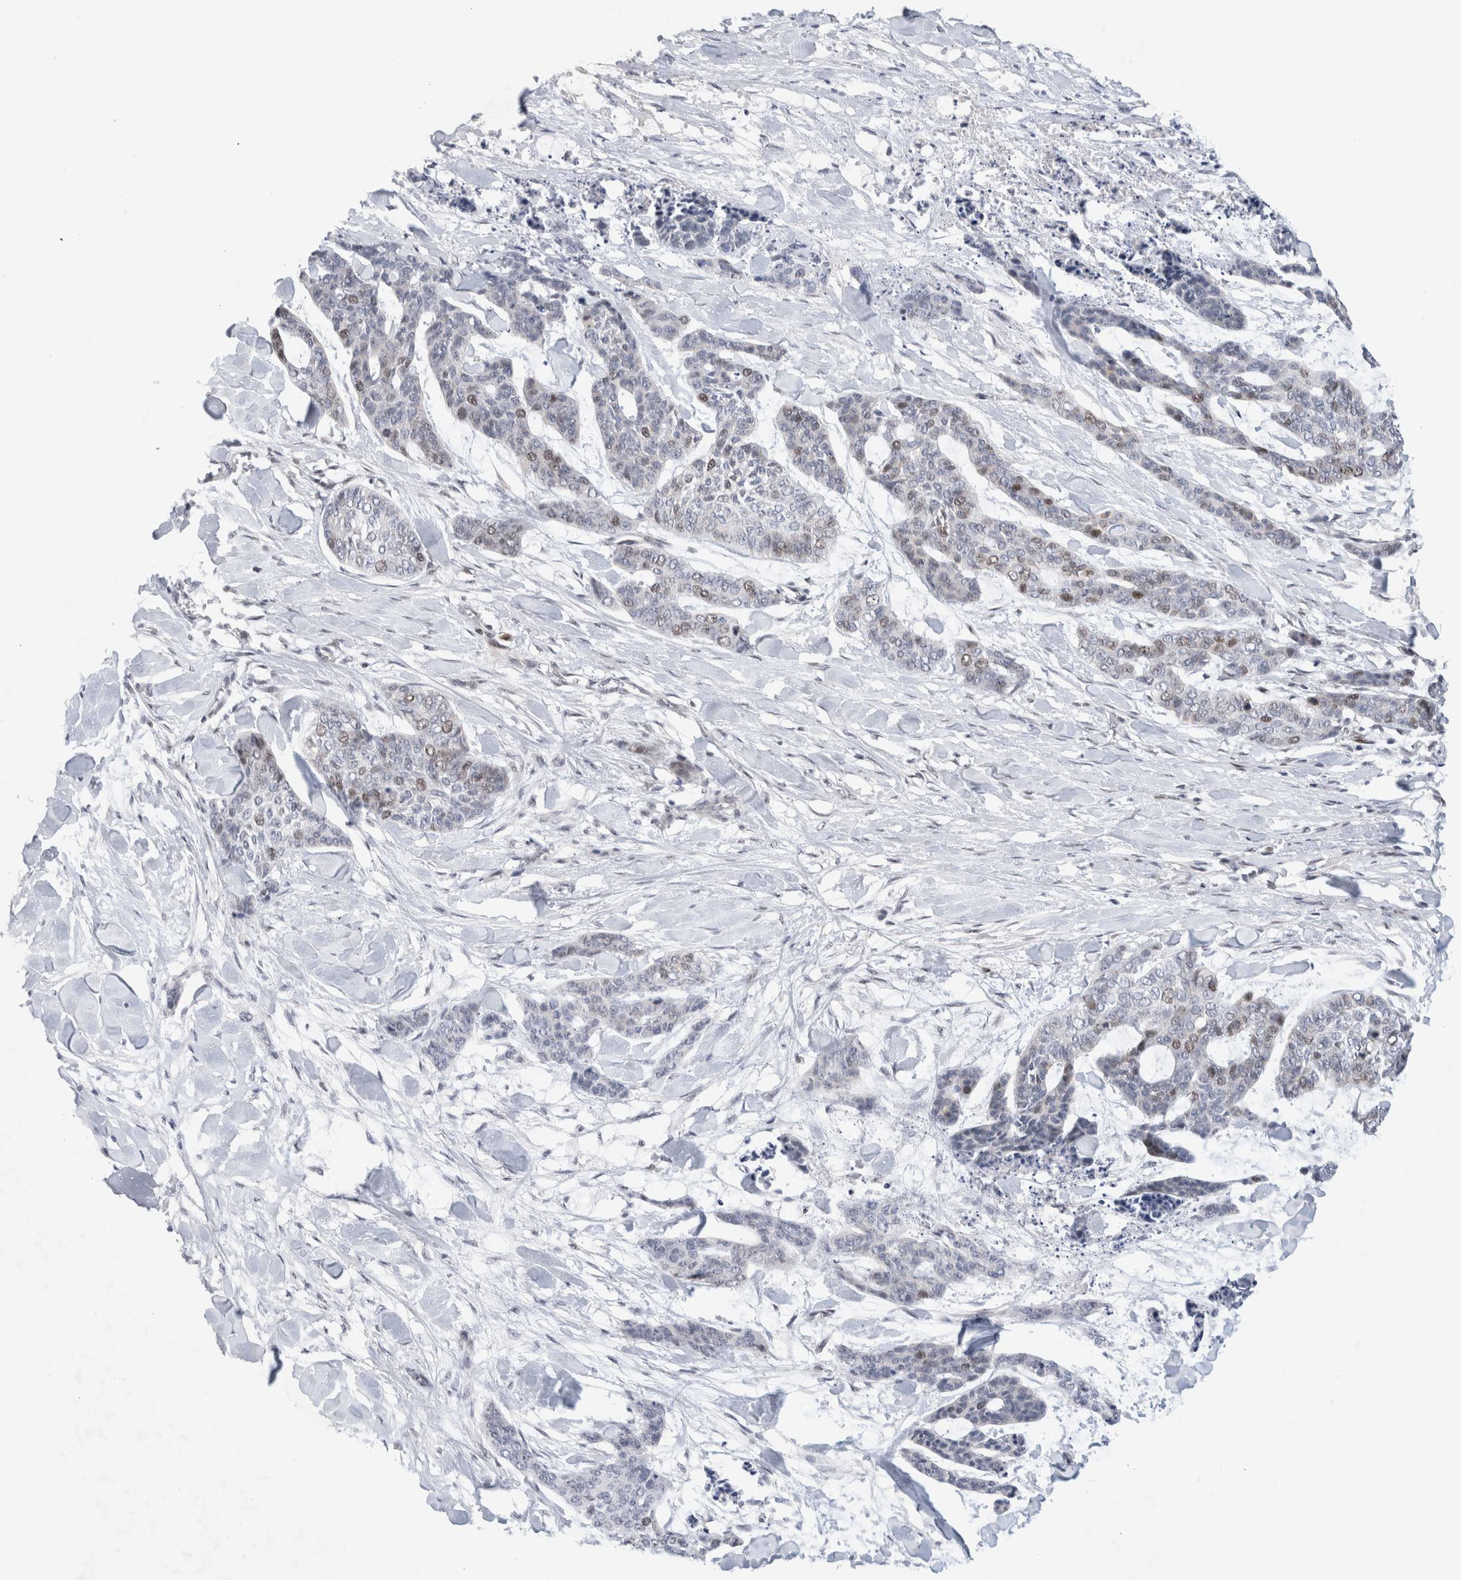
{"staining": {"intensity": "negative", "quantity": "none", "location": "none"}, "tissue": "skin cancer", "cell_type": "Tumor cells", "image_type": "cancer", "snomed": [{"axis": "morphology", "description": "Basal cell carcinoma"}, {"axis": "topography", "description": "Skin"}], "caption": "DAB immunohistochemical staining of human skin basal cell carcinoma reveals no significant staining in tumor cells.", "gene": "KNL1", "patient": {"sex": "female", "age": 64}}